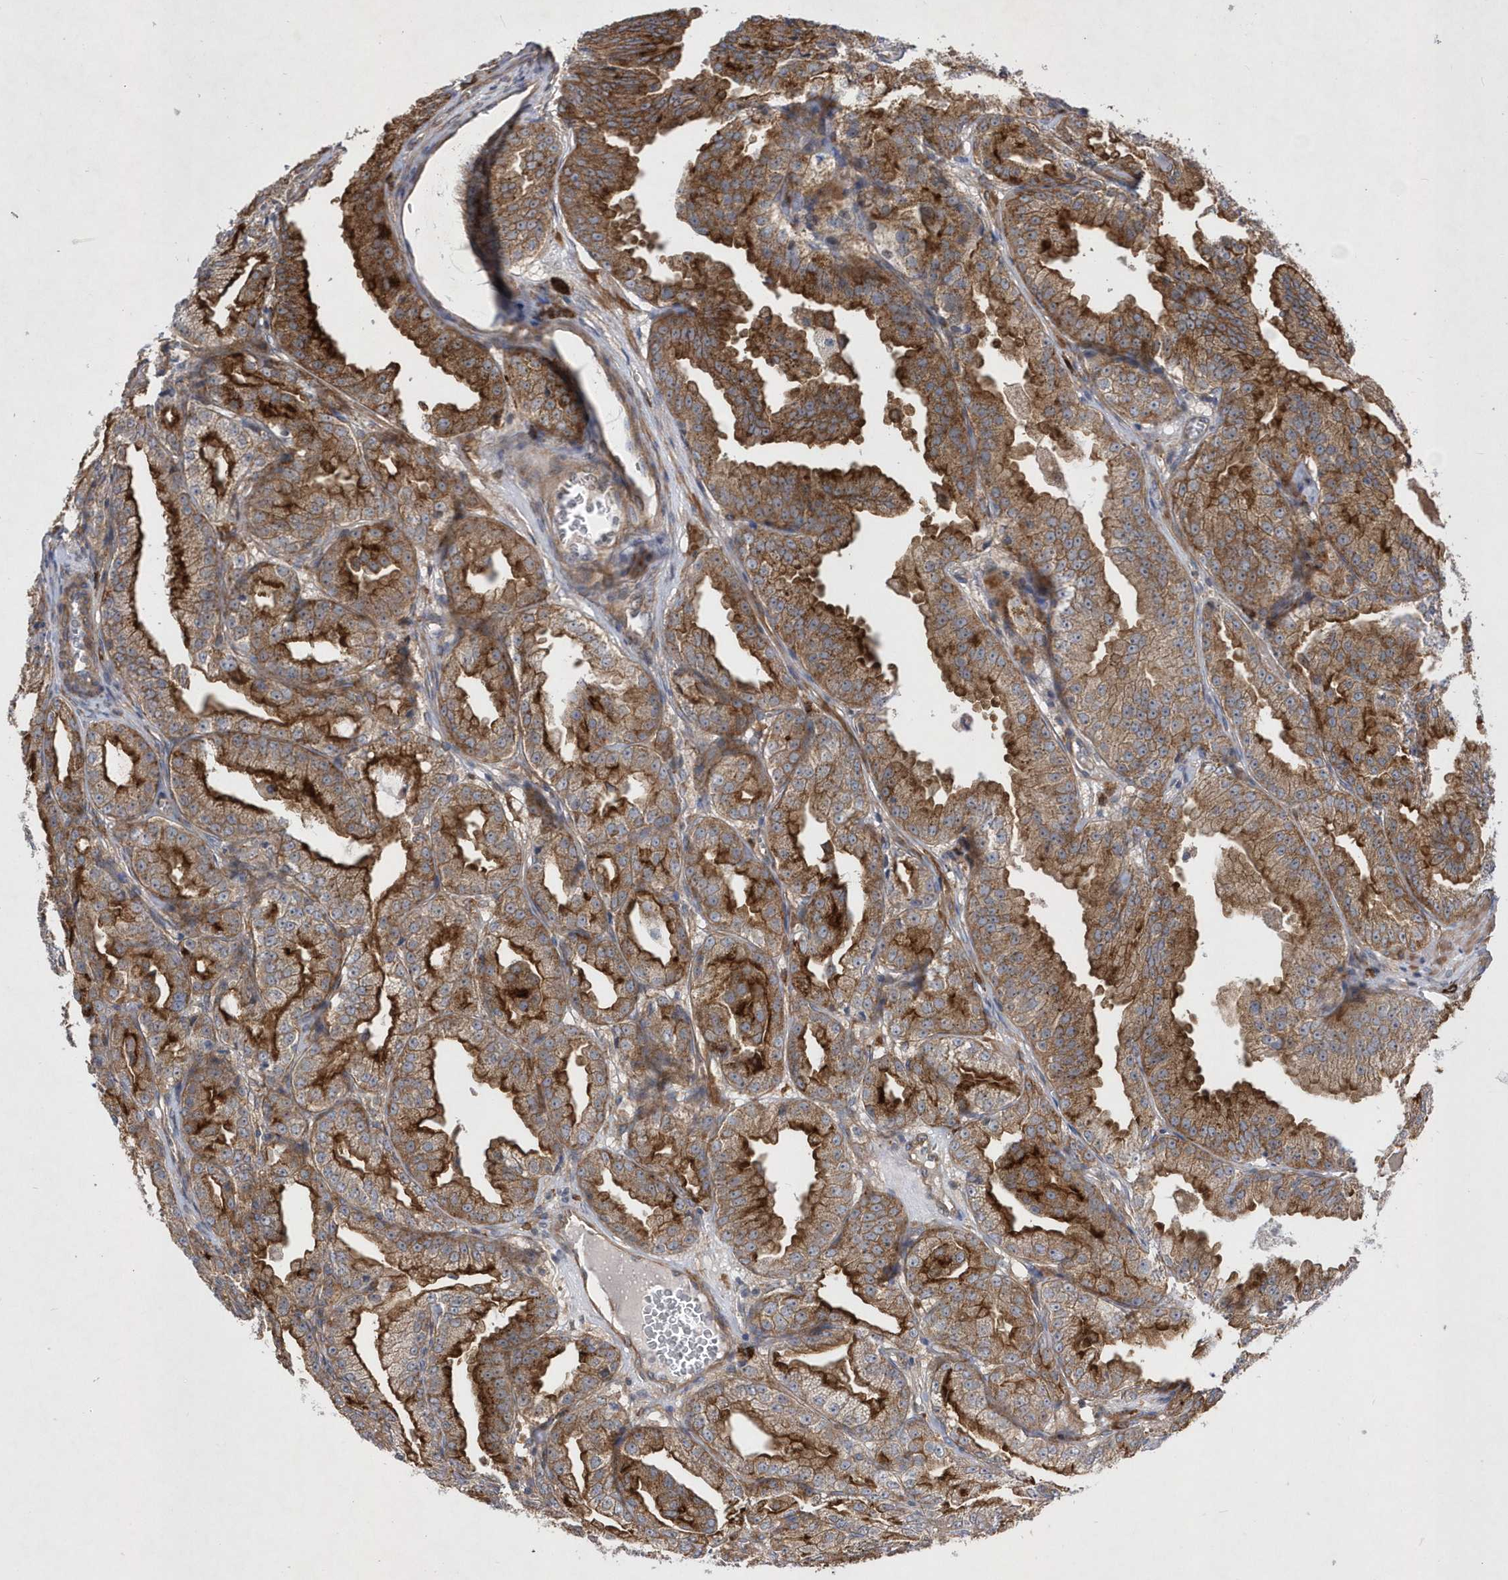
{"staining": {"intensity": "moderate", "quantity": ">75%", "location": "cytoplasmic/membranous"}, "tissue": "prostate cancer", "cell_type": "Tumor cells", "image_type": "cancer", "snomed": [{"axis": "morphology", "description": "Adenocarcinoma, High grade"}, {"axis": "topography", "description": "Prostate"}], "caption": "There is medium levels of moderate cytoplasmic/membranous positivity in tumor cells of high-grade adenocarcinoma (prostate), as demonstrated by immunohistochemical staining (brown color).", "gene": "LONRF2", "patient": {"sex": "male", "age": 61}}